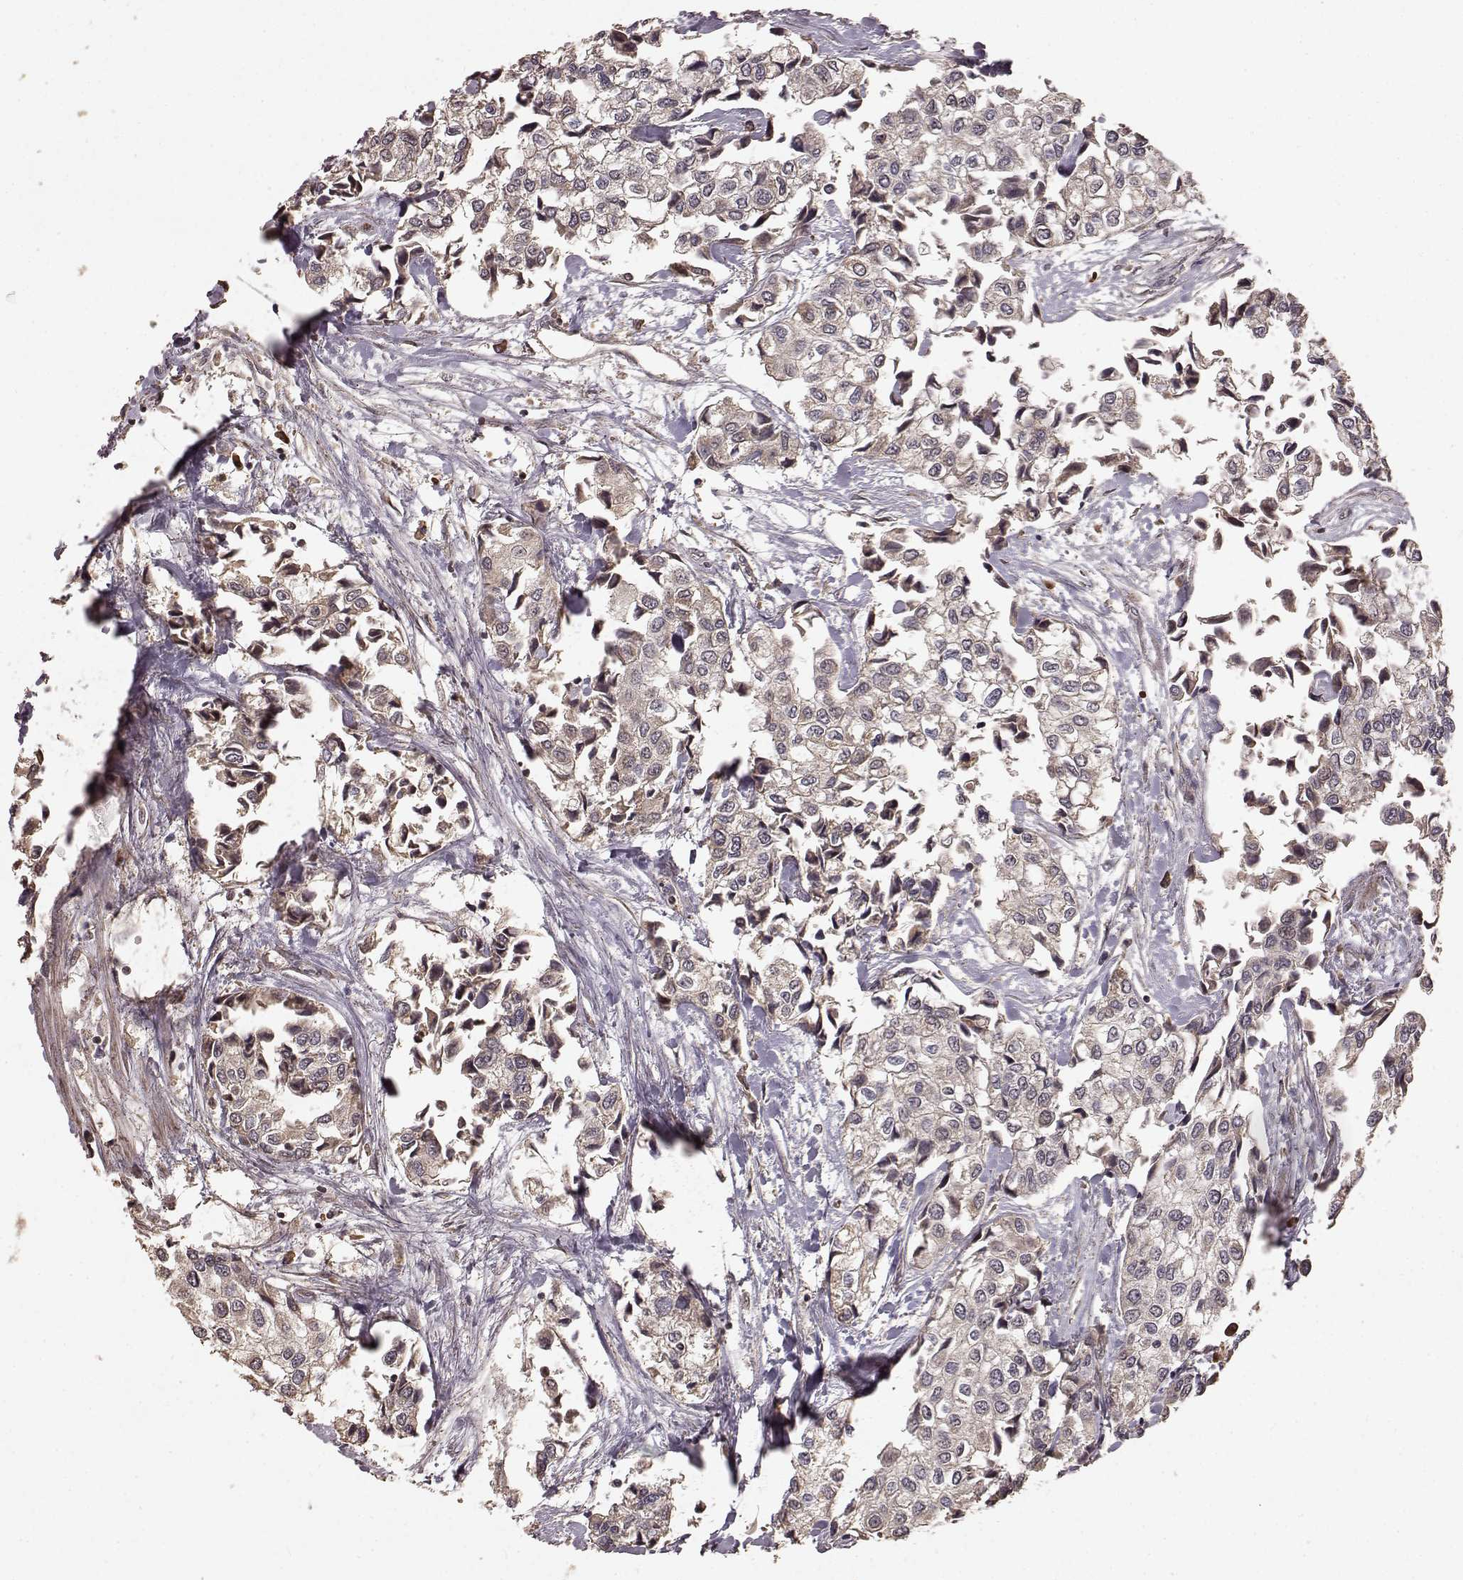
{"staining": {"intensity": "moderate", "quantity": "<25%", "location": "cytoplasmic/membranous"}, "tissue": "urothelial cancer", "cell_type": "Tumor cells", "image_type": "cancer", "snomed": [{"axis": "morphology", "description": "Urothelial carcinoma, High grade"}, {"axis": "topography", "description": "Urinary bladder"}], "caption": "Human urothelial carcinoma (high-grade) stained with a brown dye reveals moderate cytoplasmic/membranous positive staining in approximately <25% of tumor cells.", "gene": "USP15", "patient": {"sex": "male", "age": 73}}